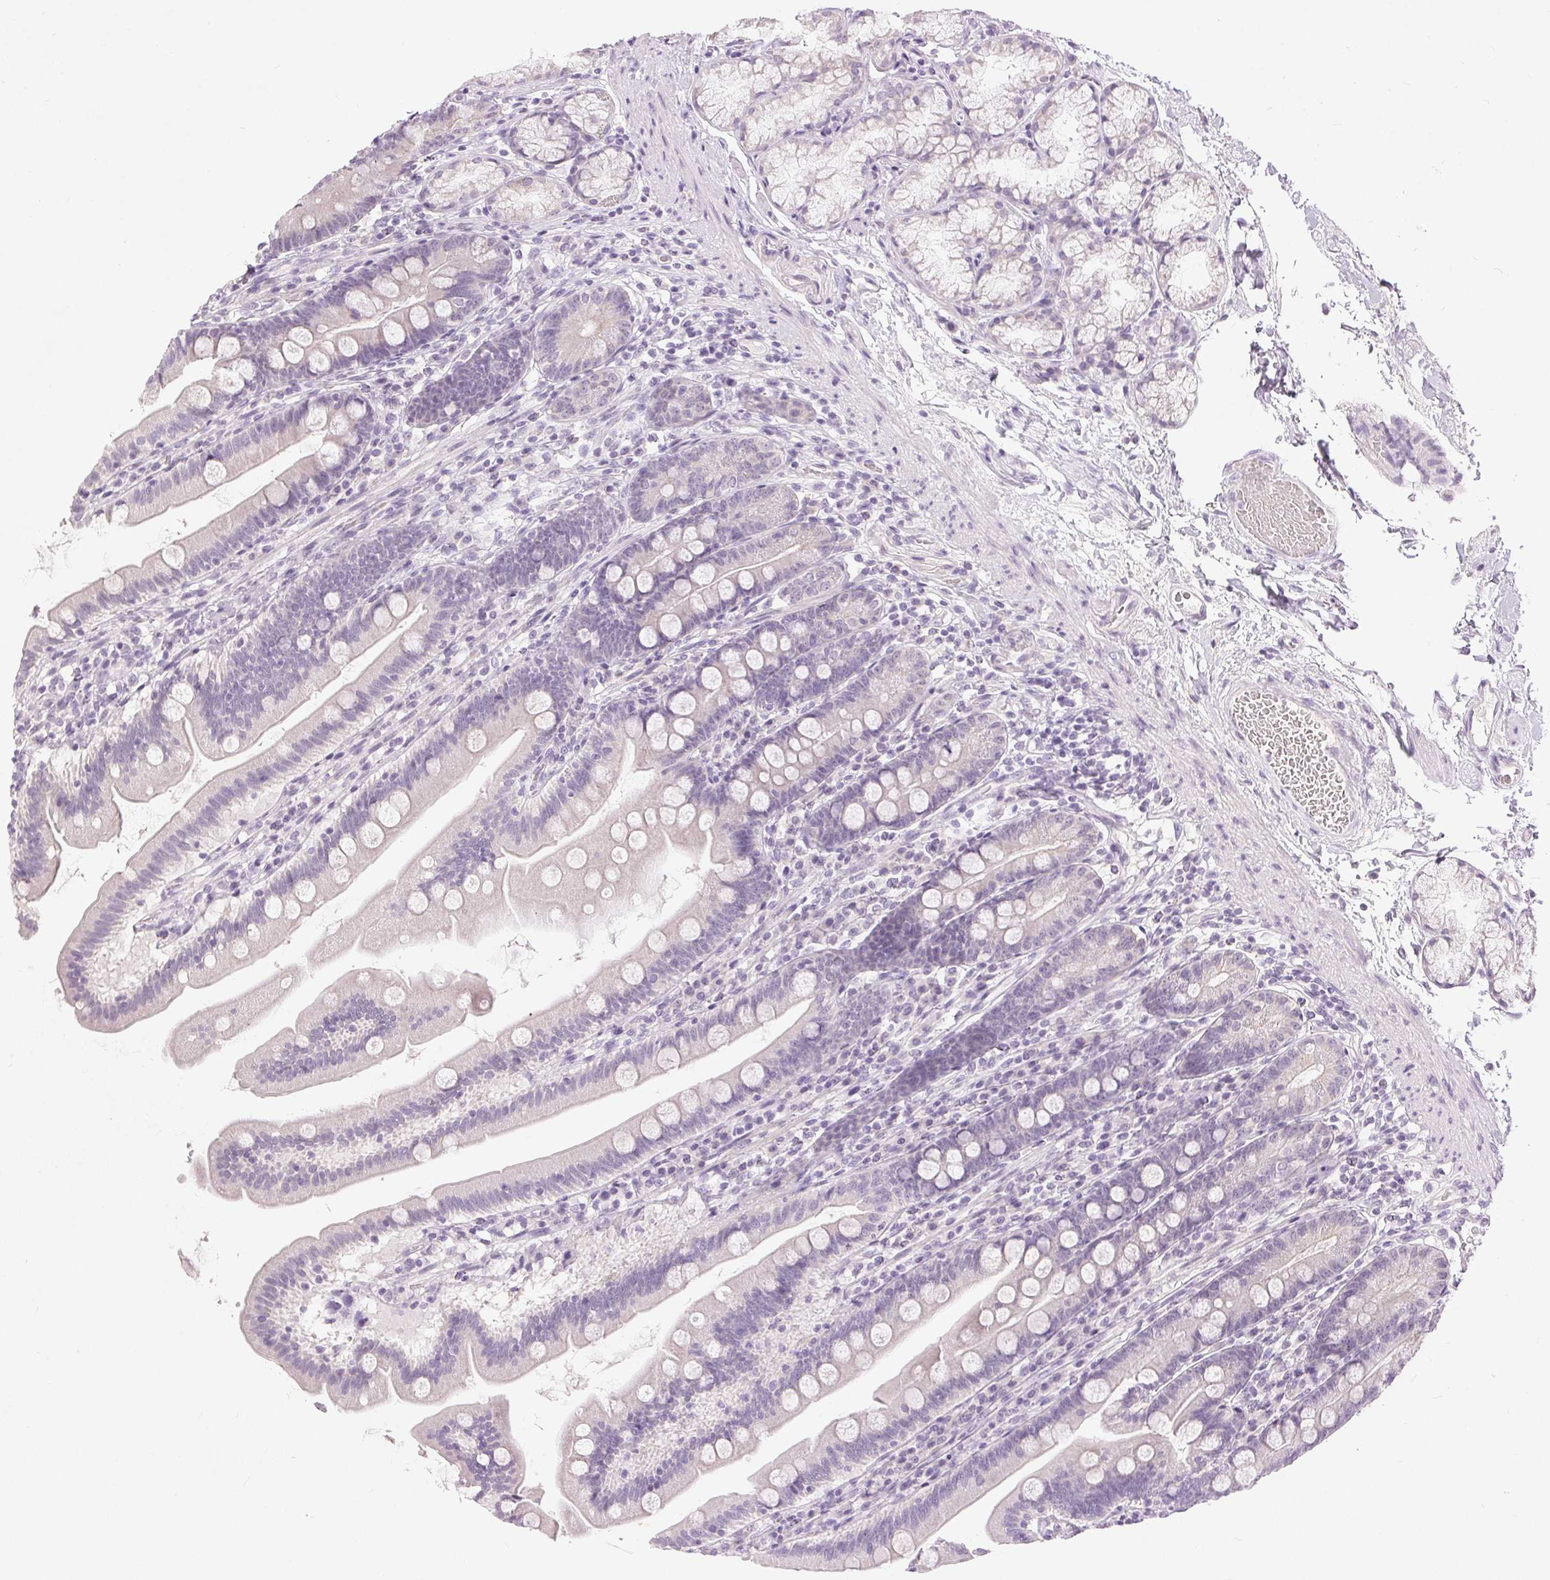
{"staining": {"intensity": "negative", "quantity": "none", "location": "none"}, "tissue": "duodenum", "cell_type": "Glandular cells", "image_type": "normal", "snomed": [{"axis": "morphology", "description": "Normal tissue, NOS"}, {"axis": "topography", "description": "Duodenum"}], "caption": "Micrograph shows no protein expression in glandular cells of unremarkable duodenum.", "gene": "DSG3", "patient": {"sex": "female", "age": 67}}